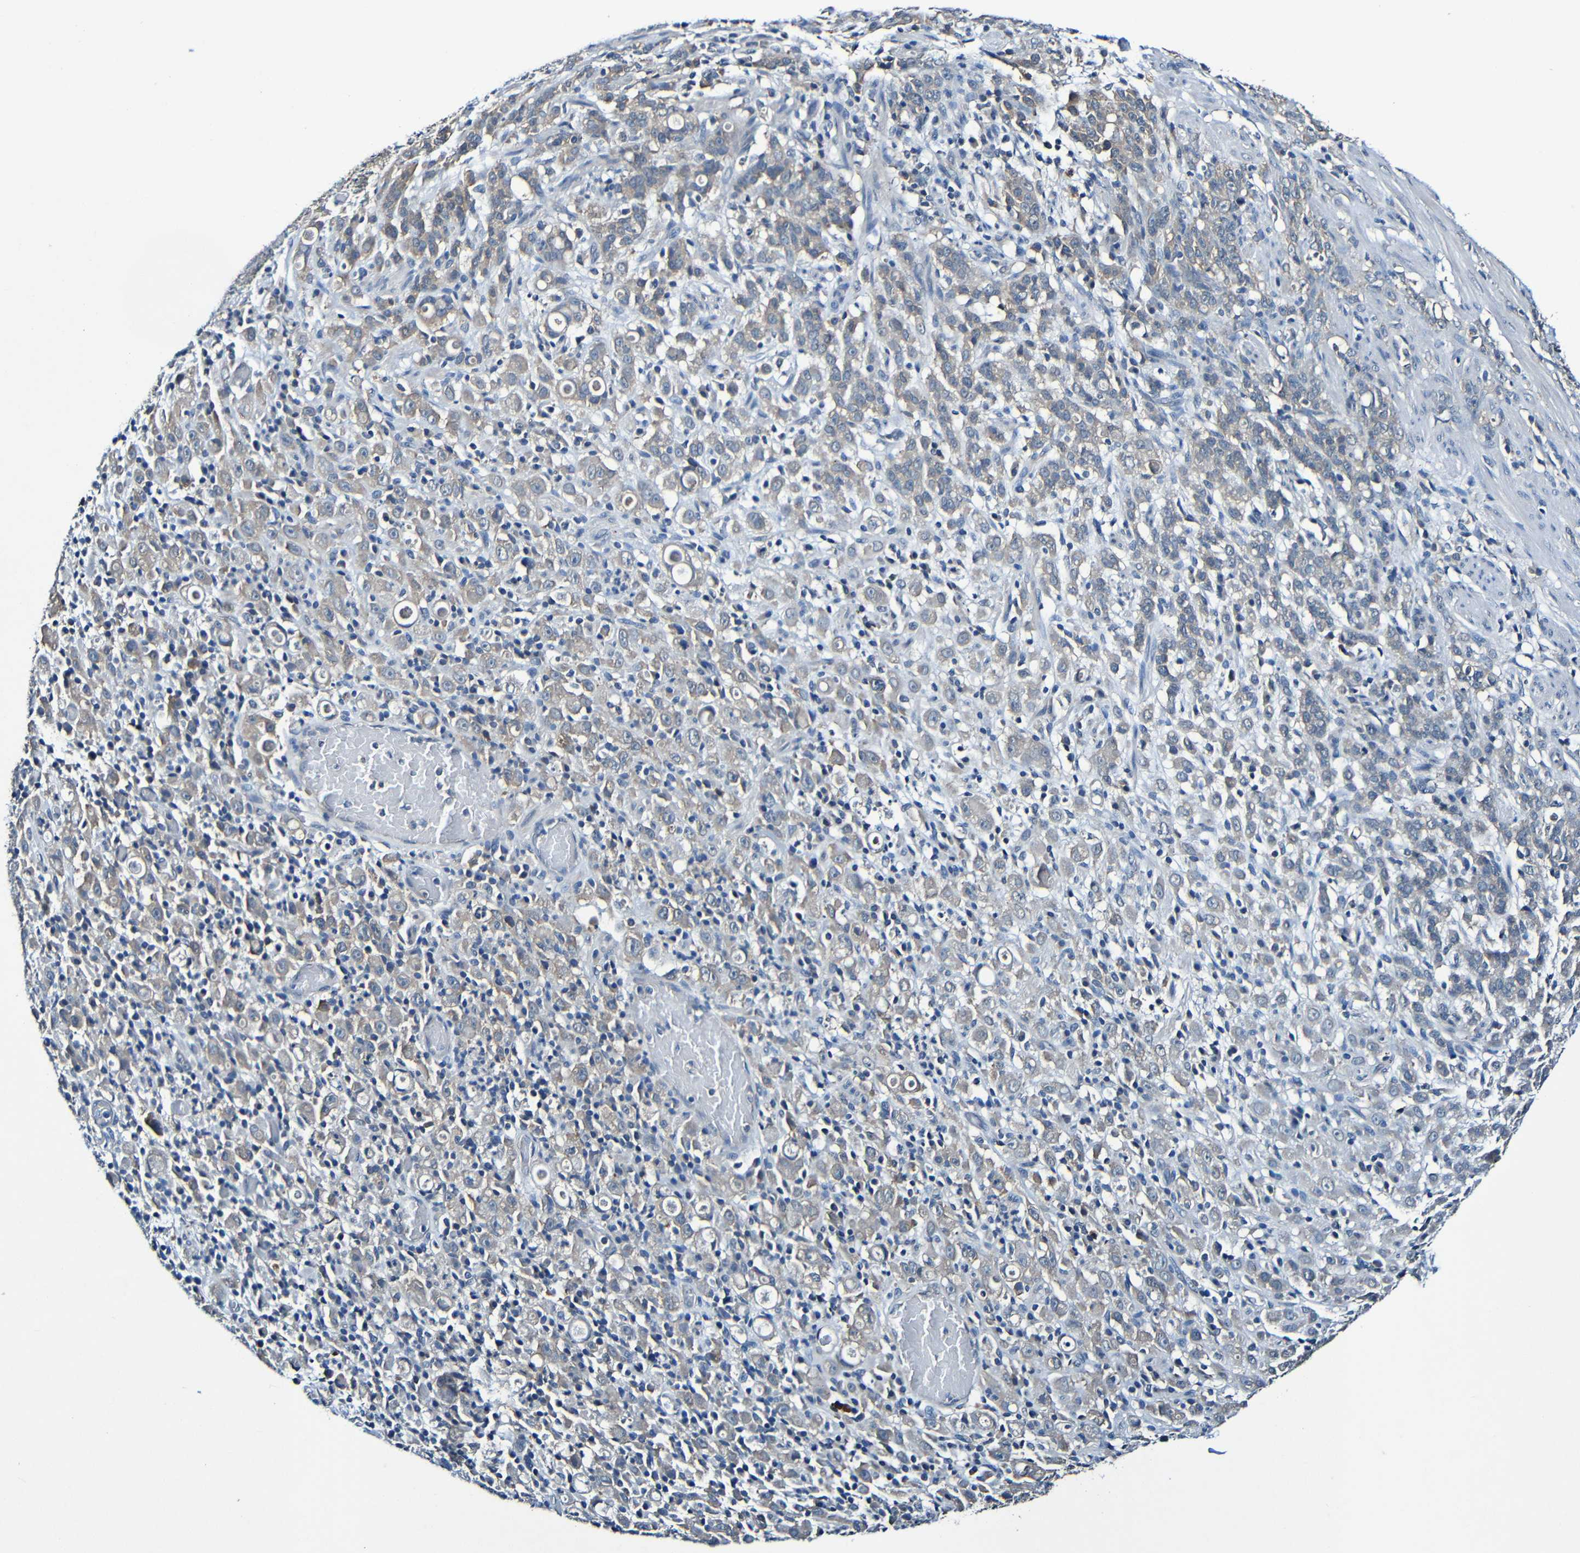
{"staining": {"intensity": "weak", "quantity": "<25%", "location": "cytoplasmic/membranous"}, "tissue": "stomach cancer", "cell_type": "Tumor cells", "image_type": "cancer", "snomed": [{"axis": "morphology", "description": "Adenocarcinoma, NOS"}, {"axis": "topography", "description": "Stomach, lower"}], "caption": "Immunohistochemistry (IHC) of stomach adenocarcinoma exhibits no positivity in tumor cells. Brightfield microscopy of immunohistochemistry stained with DAB (brown) and hematoxylin (blue), captured at high magnification.", "gene": "LRRC70", "patient": {"sex": "male", "age": 88}}